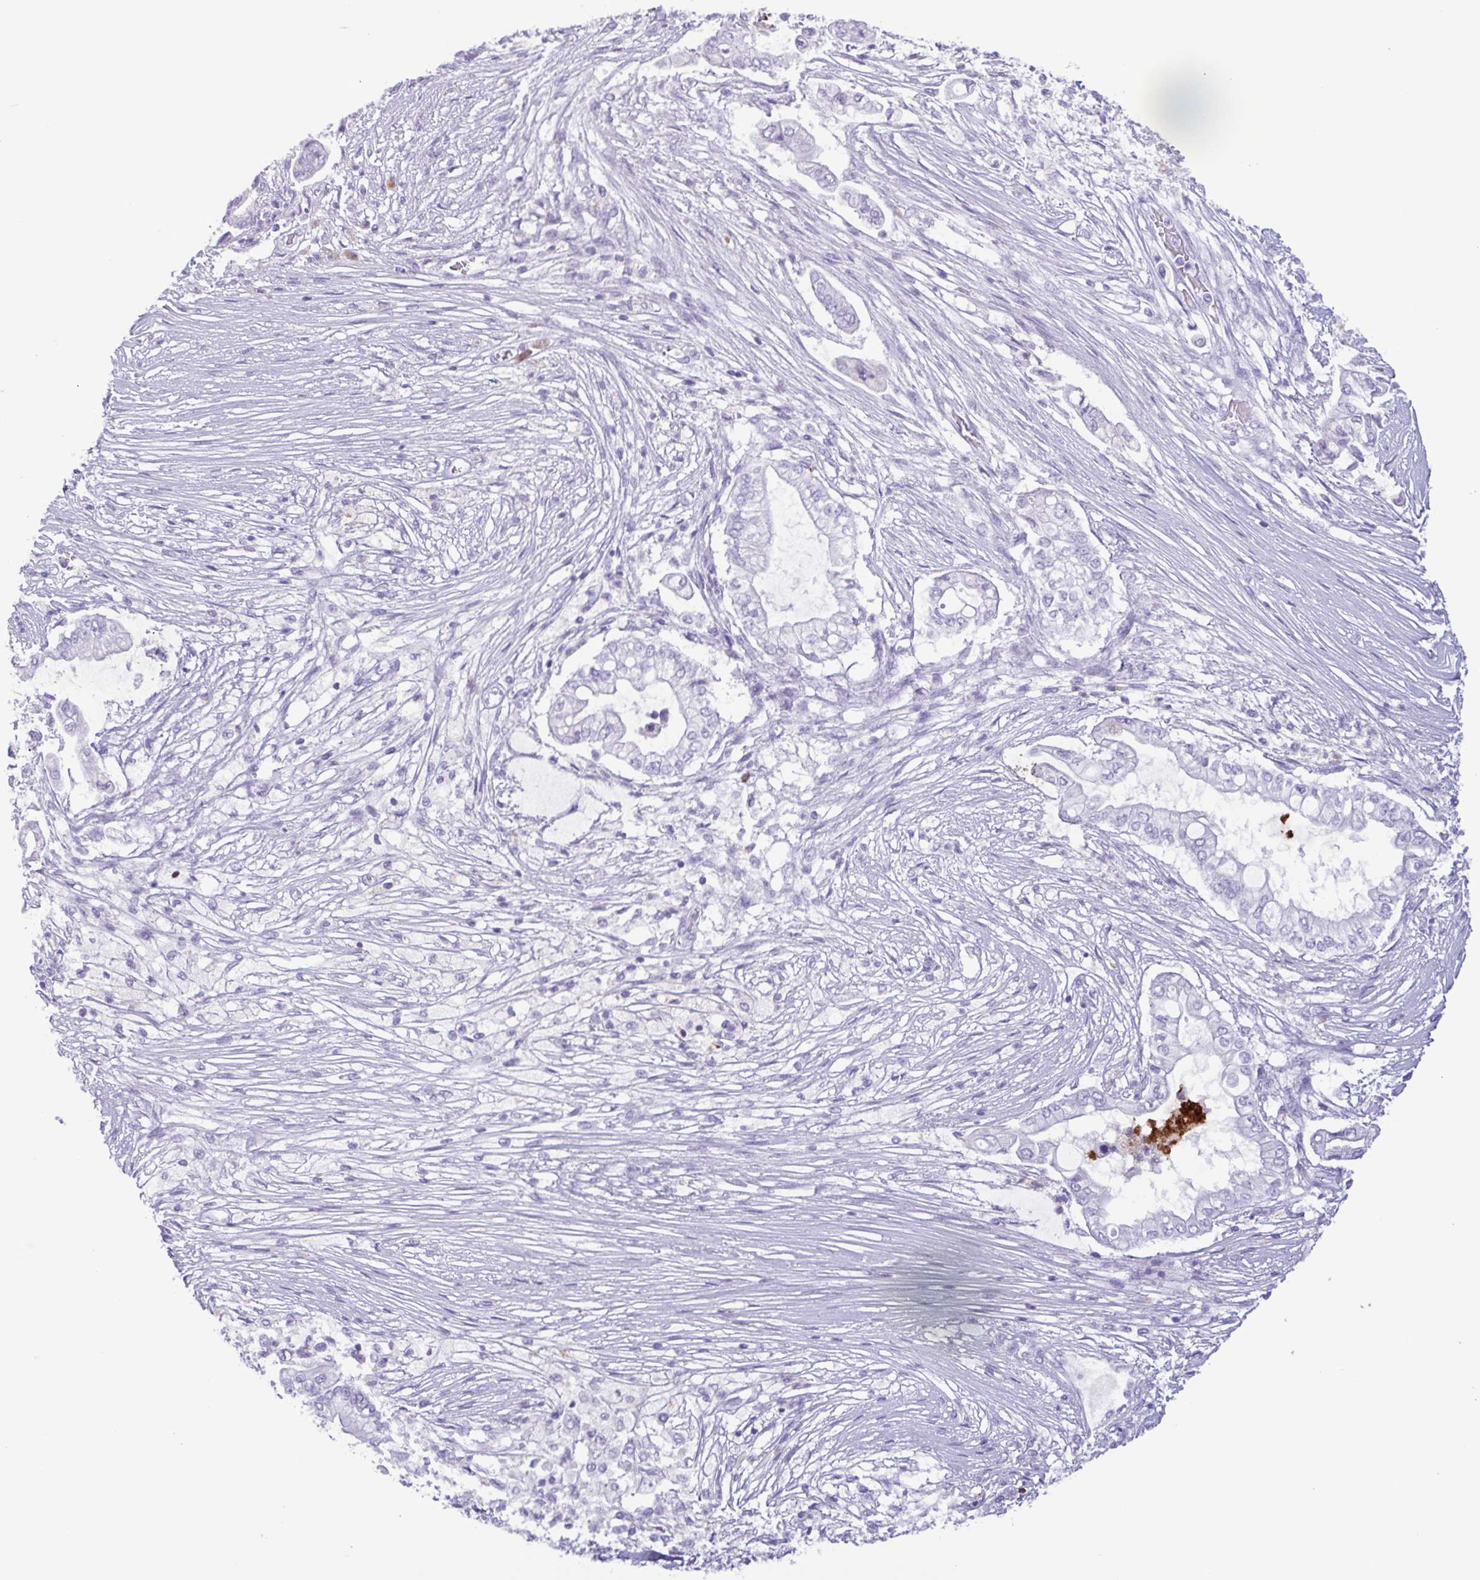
{"staining": {"intensity": "negative", "quantity": "none", "location": "none"}, "tissue": "pancreatic cancer", "cell_type": "Tumor cells", "image_type": "cancer", "snomed": [{"axis": "morphology", "description": "Adenocarcinoma, NOS"}, {"axis": "topography", "description": "Pancreas"}], "caption": "High magnification brightfield microscopy of pancreatic cancer (adenocarcinoma) stained with DAB (brown) and counterstained with hematoxylin (blue): tumor cells show no significant positivity.", "gene": "LTF", "patient": {"sex": "female", "age": 69}}